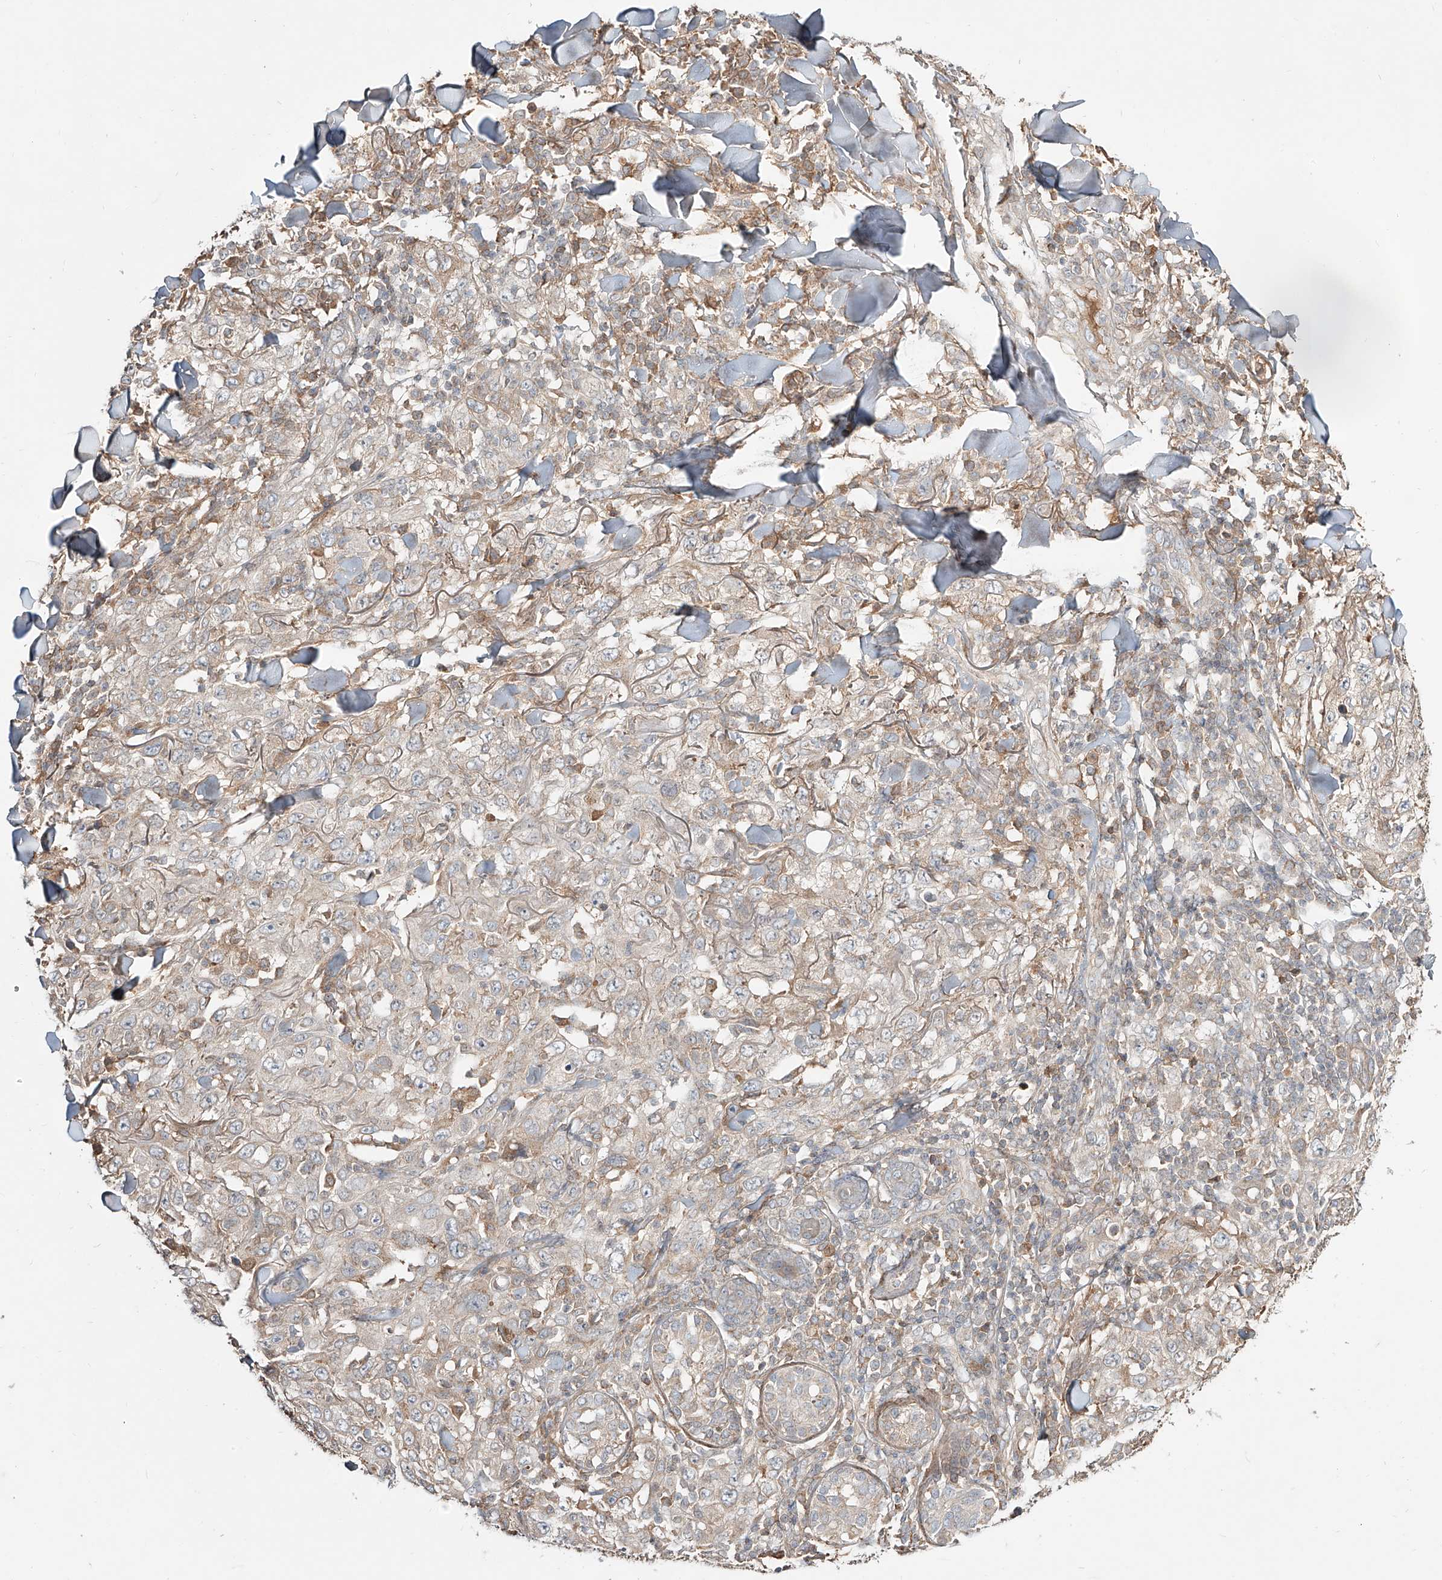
{"staining": {"intensity": "weak", "quantity": "<25%", "location": "cytoplasmic/membranous"}, "tissue": "skin cancer", "cell_type": "Tumor cells", "image_type": "cancer", "snomed": [{"axis": "morphology", "description": "Squamous cell carcinoma, NOS"}, {"axis": "topography", "description": "Skin"}], "caption": "Skin cancer stained for a protein using immunohistochemistry reveals no staining tumor cells.", "gene": "ERO1A", "patient": {"sex": "female", "age": 88}}